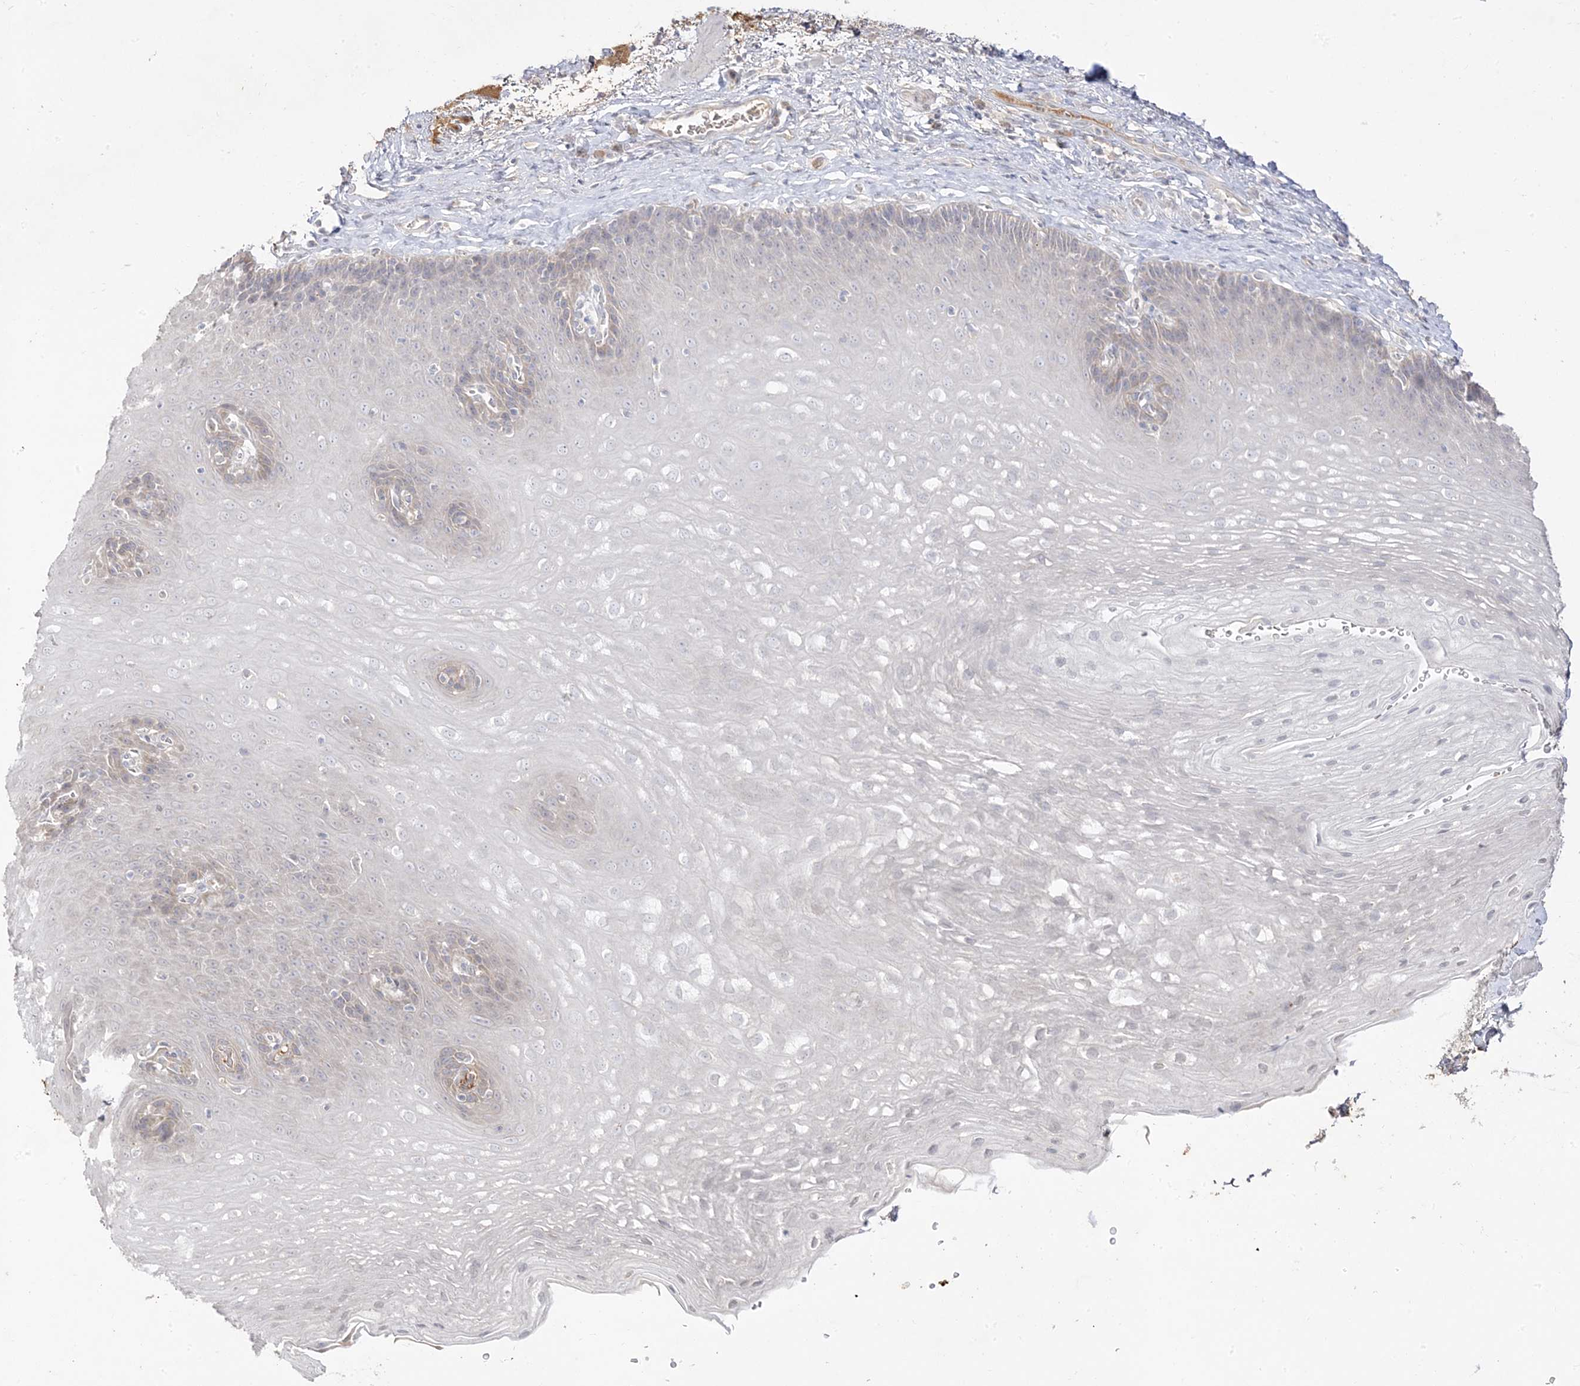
{"staining": {"intensity": "negative", "quantity": "none", "location": "none"}, "tissue": "esophagus", "cell_type": "Squamous epithelial cells", "image_type": "normal", "snomed": [{"axis": "morphology", "description": "Normal tissue, NOS"}, {"axis": "topography", "description": "Esophagus"}], "caption": "An image of esophagus stained for a protein exhibits no brown staining in squamous epithelial cells. Brightfield microscopy of IHC stained with DAB (3,3'-diaminobenzidine) (brown) and hematoxylin (blue), captured at high magnification.", "gene": "TRANK1", "patient": {"sex": "female", "age": 66}}